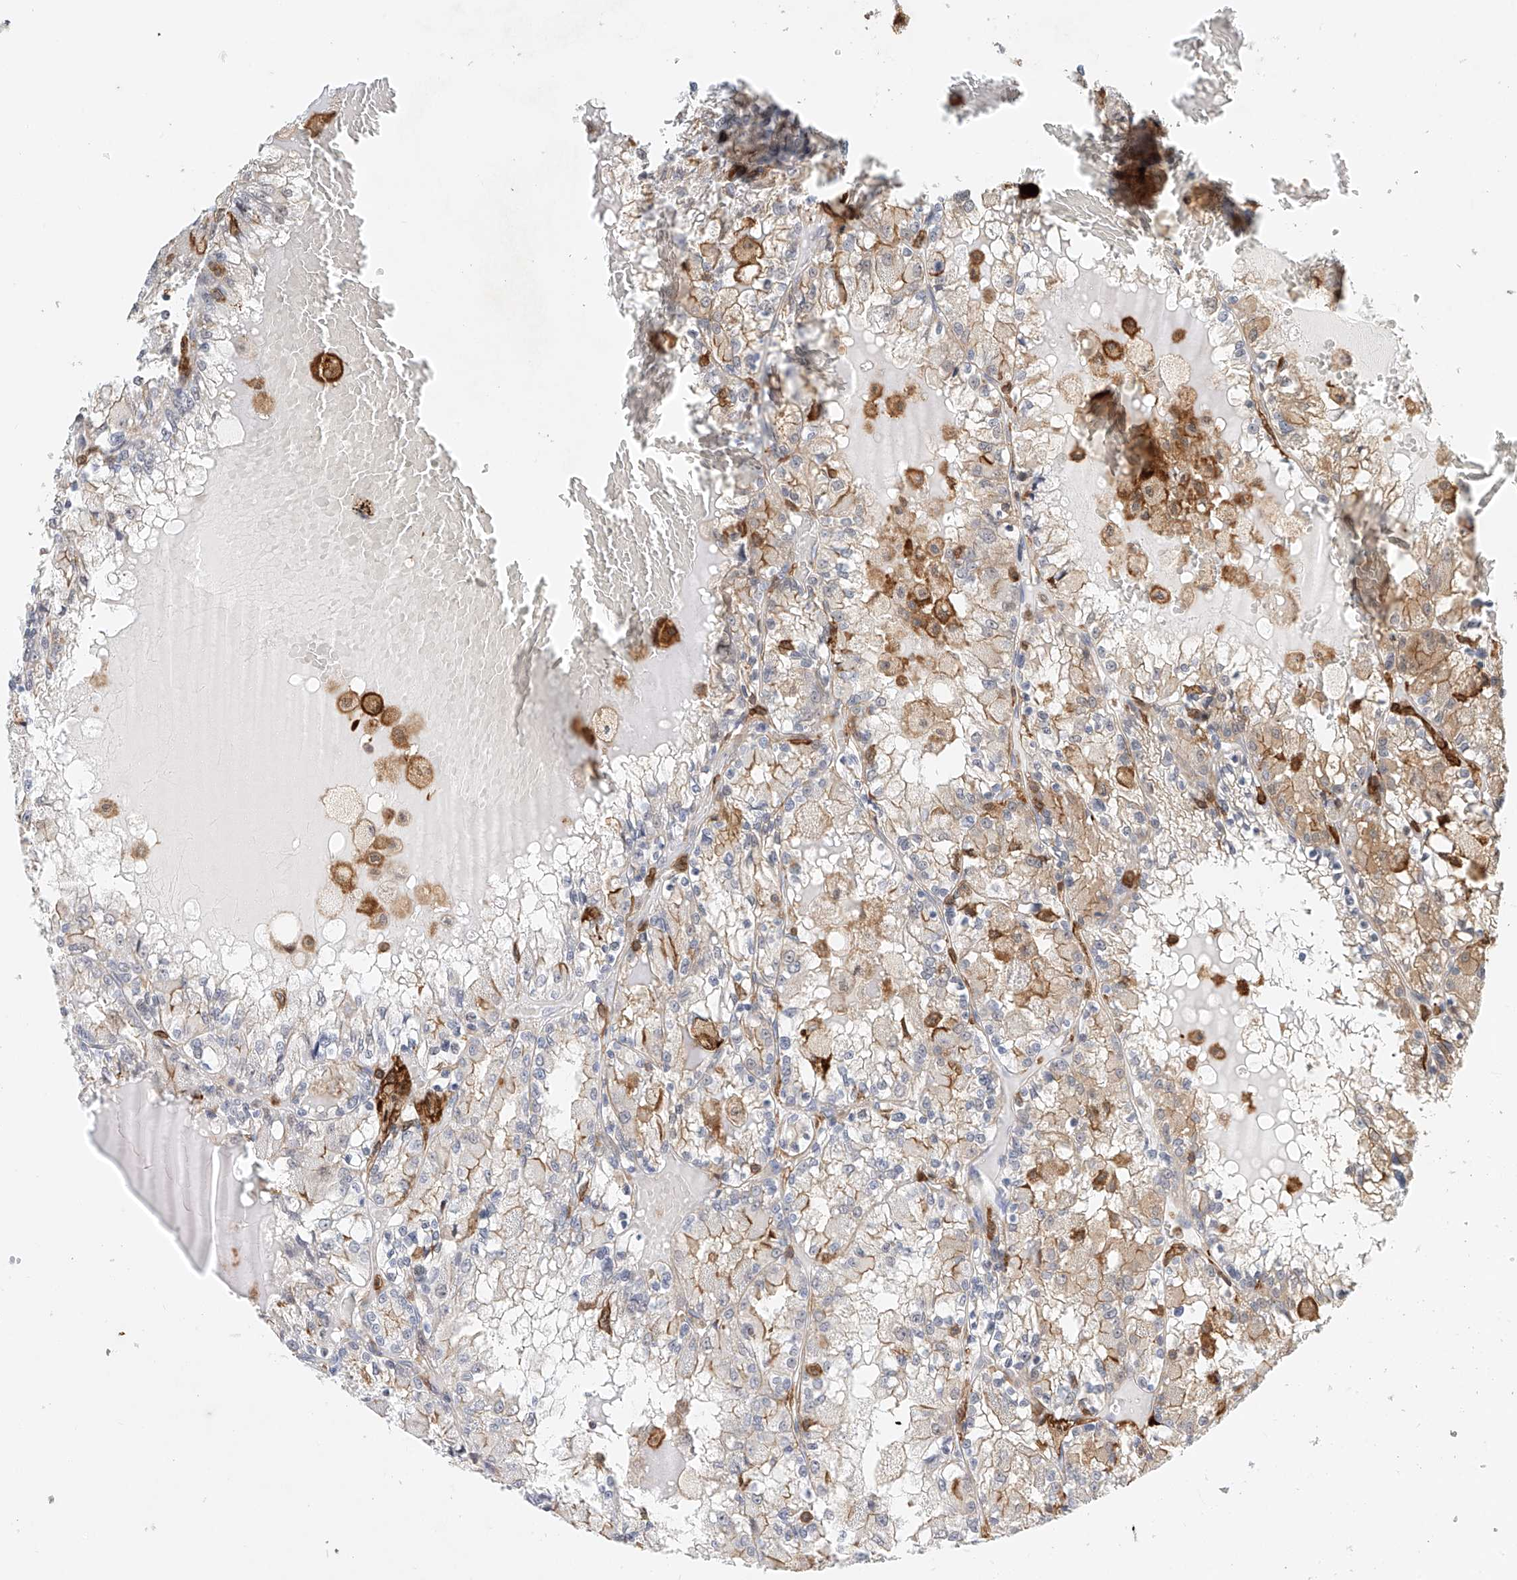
{"staining": {"intensity": "moderate", "quantity": "<25%", "location": "cytoplasmic/membranous"}, "tissue": "renal cancer", "cell_type": "Tumor cells", "image_type": "cancer", "snomed": [{"axis": "morphology", "description": "Adenocarcinoma, NOS"}, {"axis": "topography", "description": "Kidney"}], "caption": "Protein expression analysis of renal cancer exhibits moderate cytoplasmic/membranous staining in about <25% of tumor cells.", "gene": "MICAL1", "patient": {"sex": "female", "age": 56}}